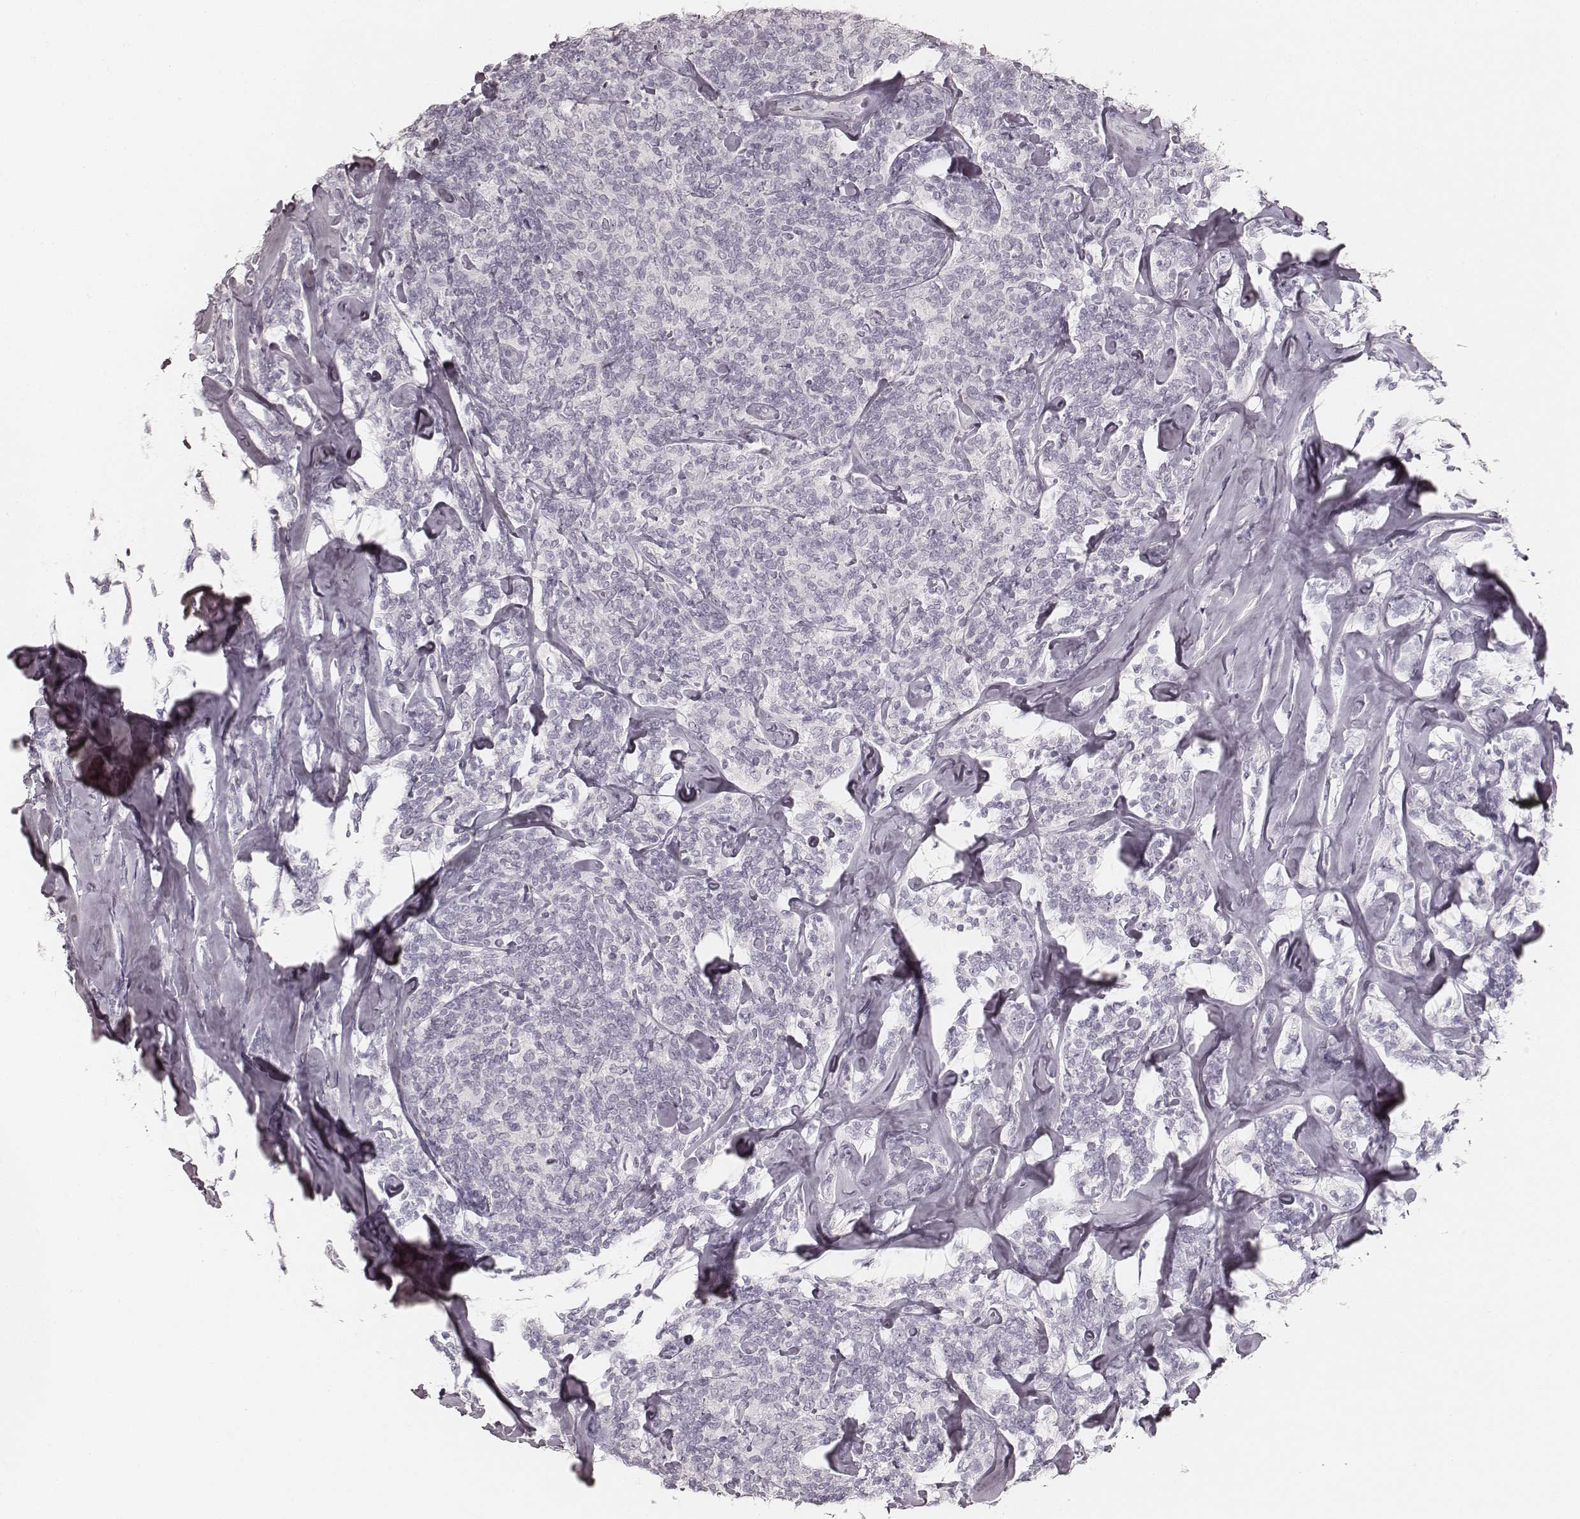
{"staining": {"intensity": "negative", "quantity": "none", "location": "none"}, "tissue": "lymphoma", "cell_type": "Tumor cells", "image_type": "cancer", "snomed": [{"axis": "morphology", "description": "Malignant lymphoma, non-Hodgkin's type, Low grade"}, {"axis": "topography", "description": "Lymph node"}], "caption": "Immunohistochemical staining of human lymphoma reveals no significant expression in tumor cells.", "gene": "KRT31", "patient": {"sex": "female", "age": 56}}